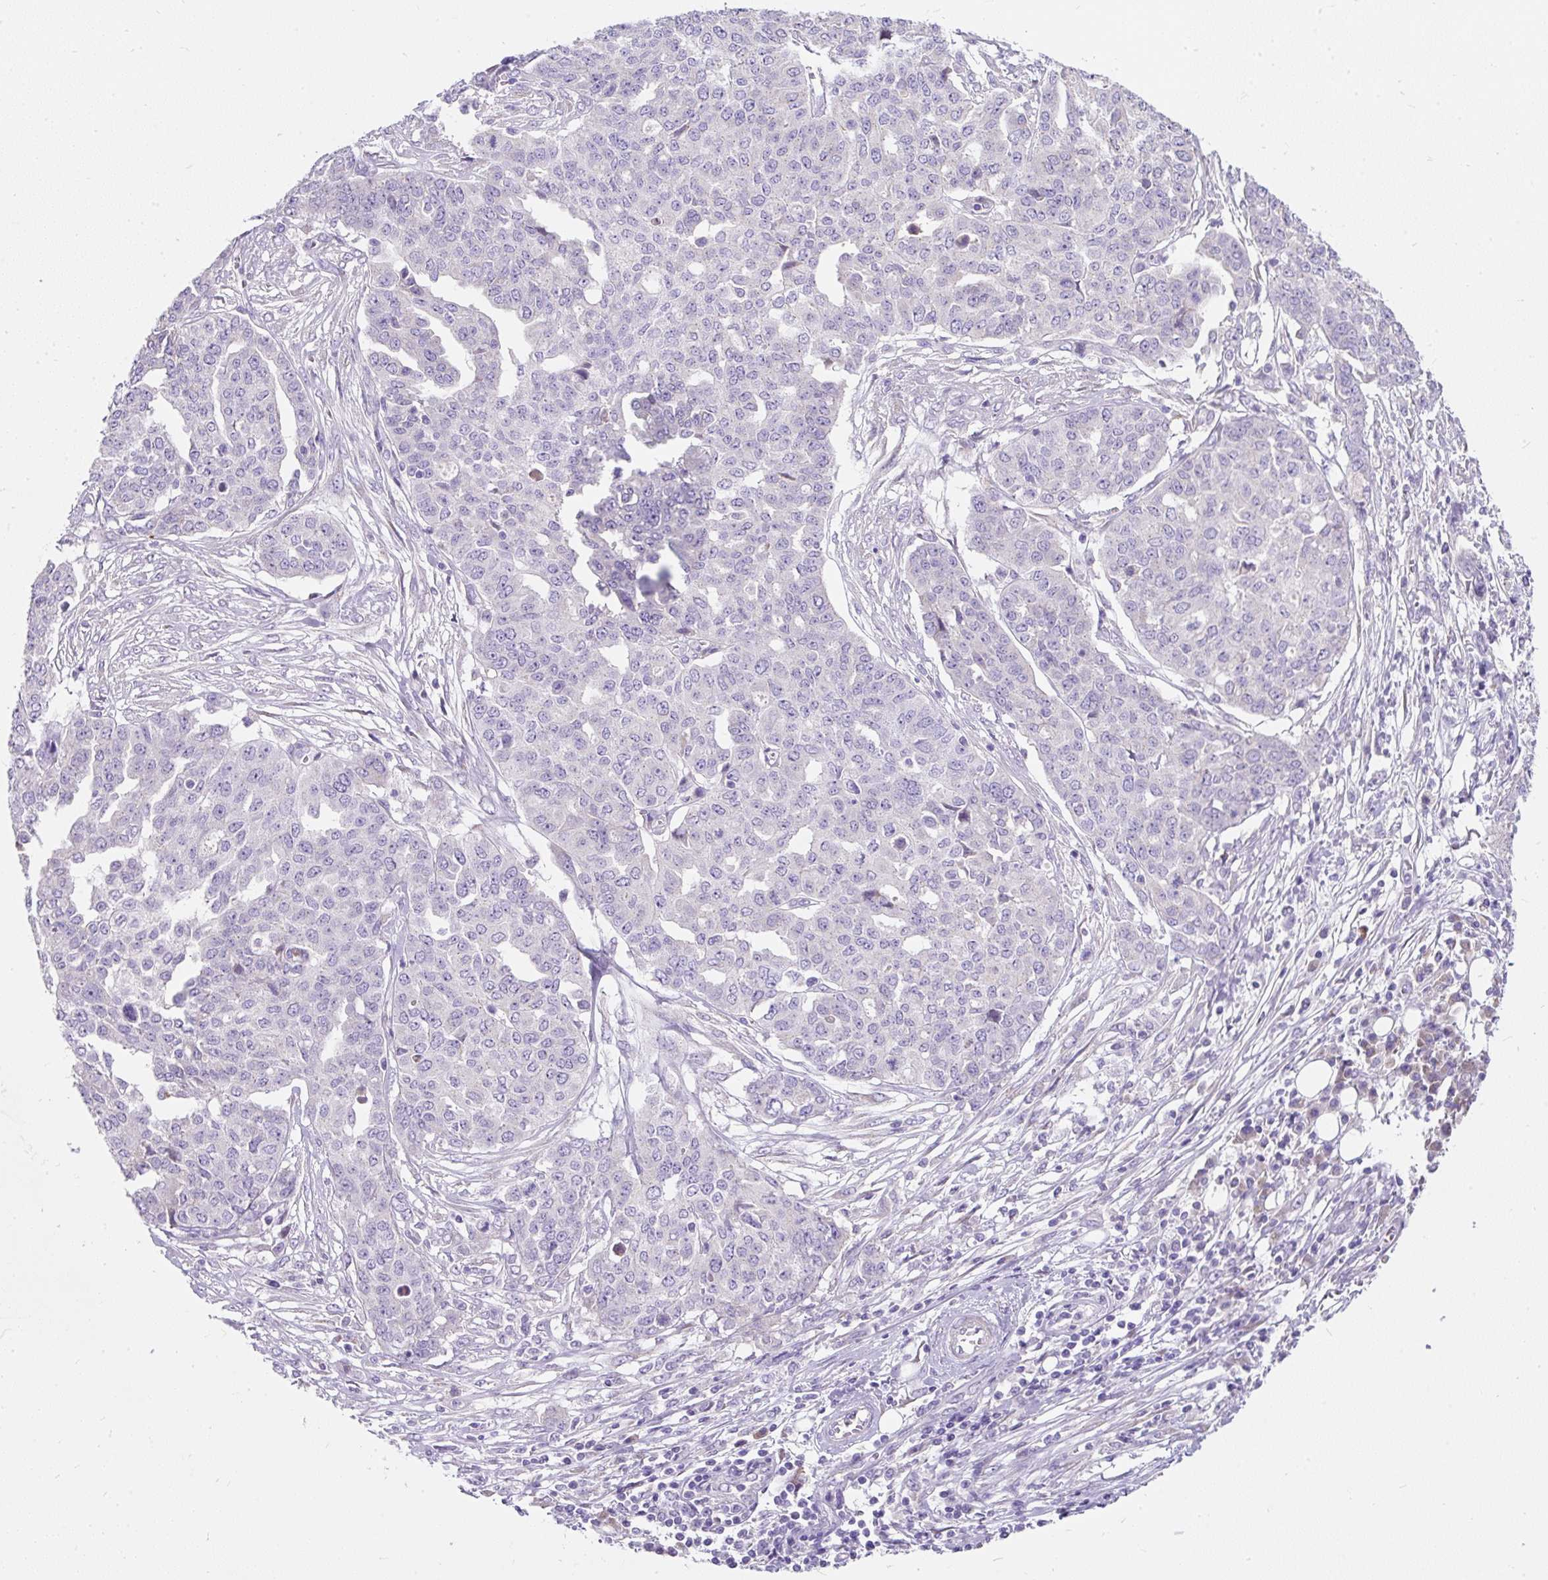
{"staining": {"intensity": "negative", "quantity": "none", "location": "none"}, "tissue": "ovarian cancer", "cell_type": "Tumor cells", "image_type": "cancer", "snomed": [{"axis": "morphology", "description": "Cystadenocarcinoma, serous, NOS"}, {"axis": "topography", "description": "Soft tissue"}, {"axis": "topography", "description": "Ovary"}], "caption": "Immunohistochemistry photomicrograph of ovarian cancer (serous cystadenocarcinoma) stained for a protein (brown), which exhibits no staining in tumor cells. The staining was performed using DAB to visualize the protein expression in brown, while the nuclei were stained in blue with hematoxylin (Magnification: 20x).", "gene": "SUSD5", "patient": {"sex": "female", "age": 57}}